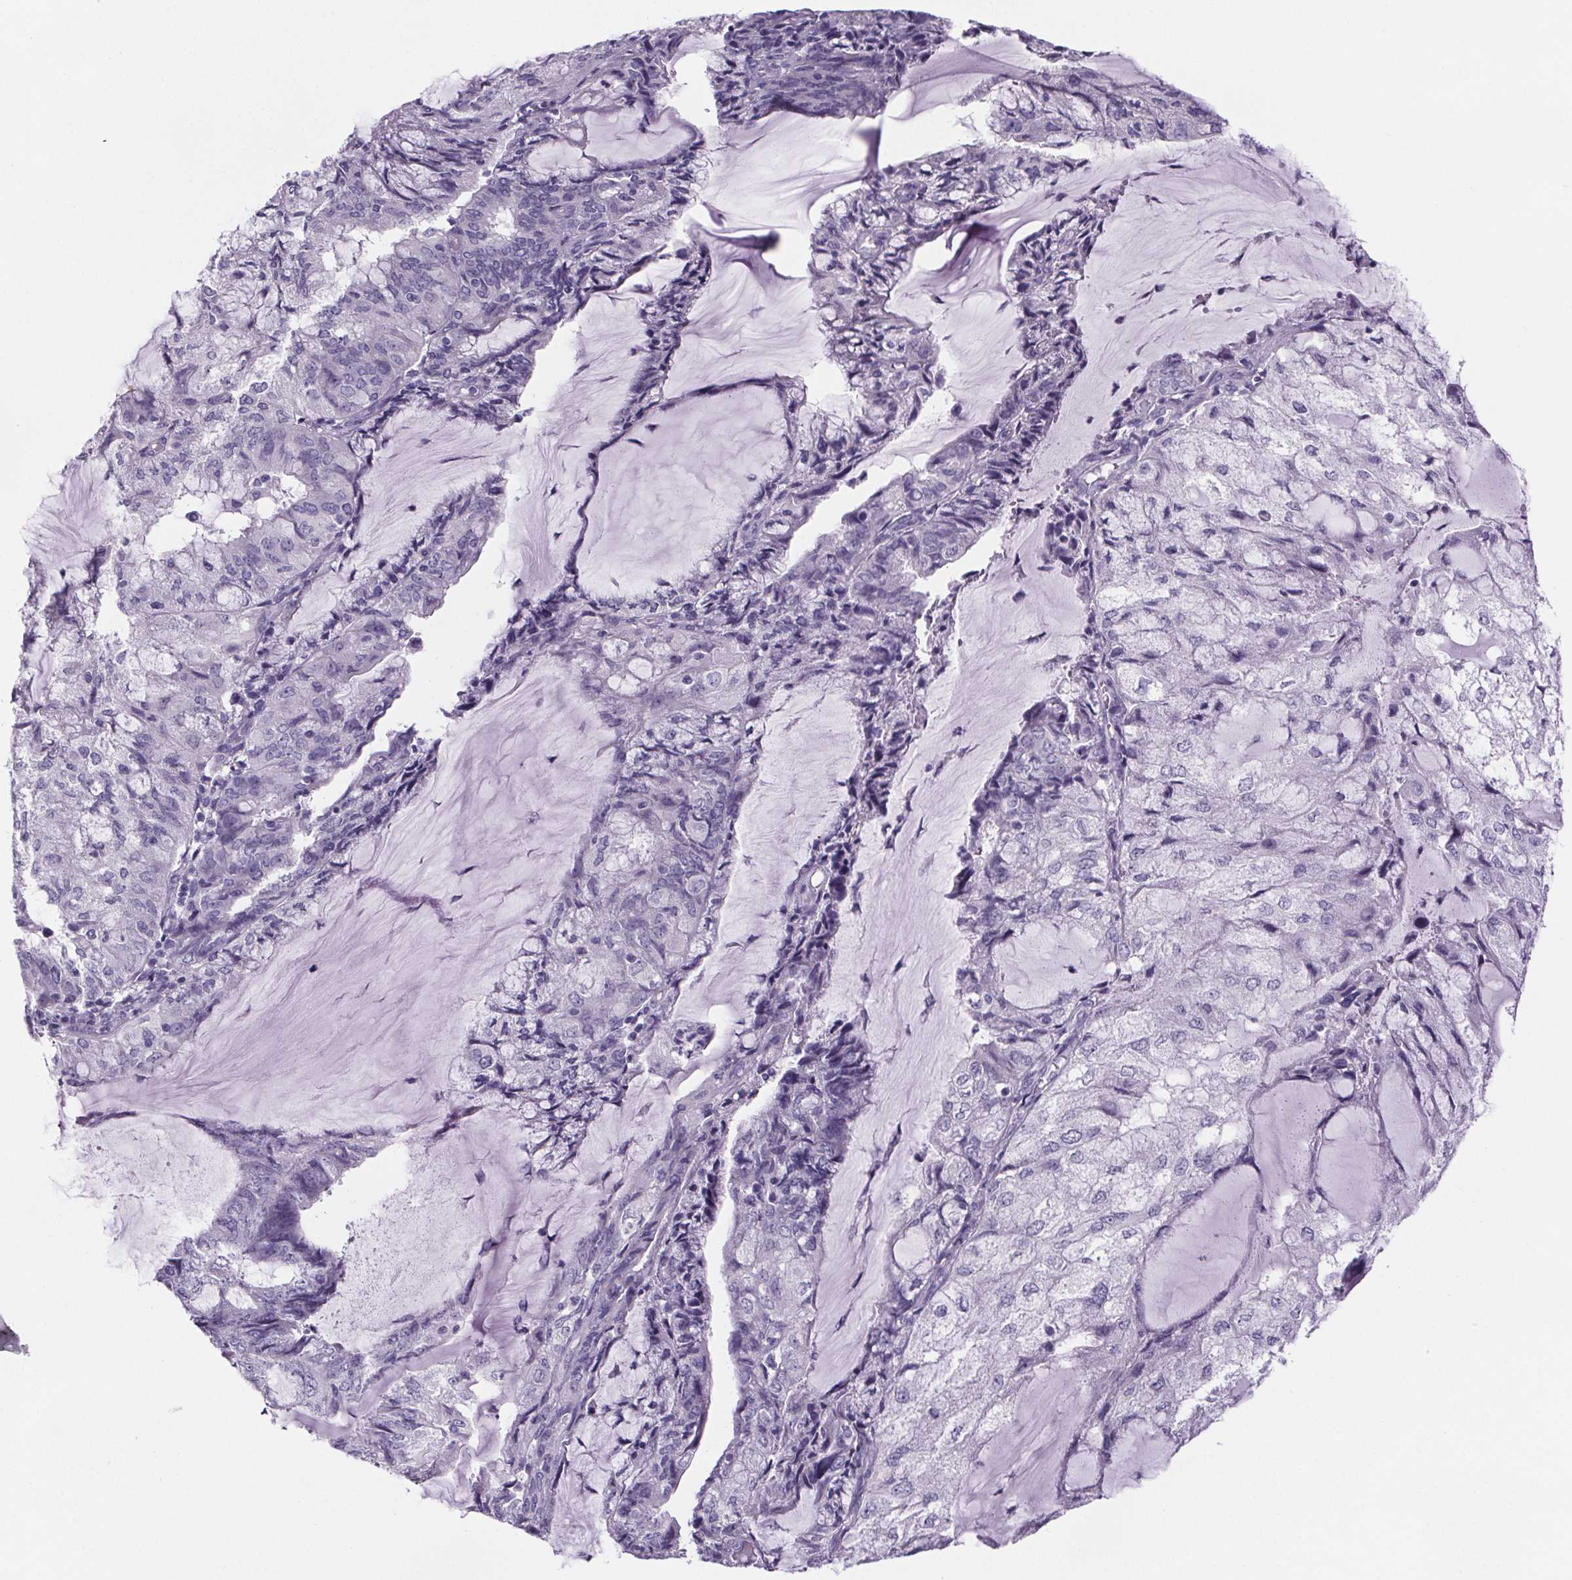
{"staining": {"intensity": "negative", "quantity": "none", "location": "none"}, "tissue": "endometrial cancer", "cell_type": "Tumor cells", "image_type": "cancer", "snomed": [{"axis": "morphology", "description": "Adenocarcinoma, NOS"}, {"axis": "topography", "description": "Endometrium"}], "caption": "An image of human endometrial cancer (adenocarcinoma) is negative for staining in tumor cells.", "gene": "CUBN", "patient": {"sex": "female", "age": 81}}